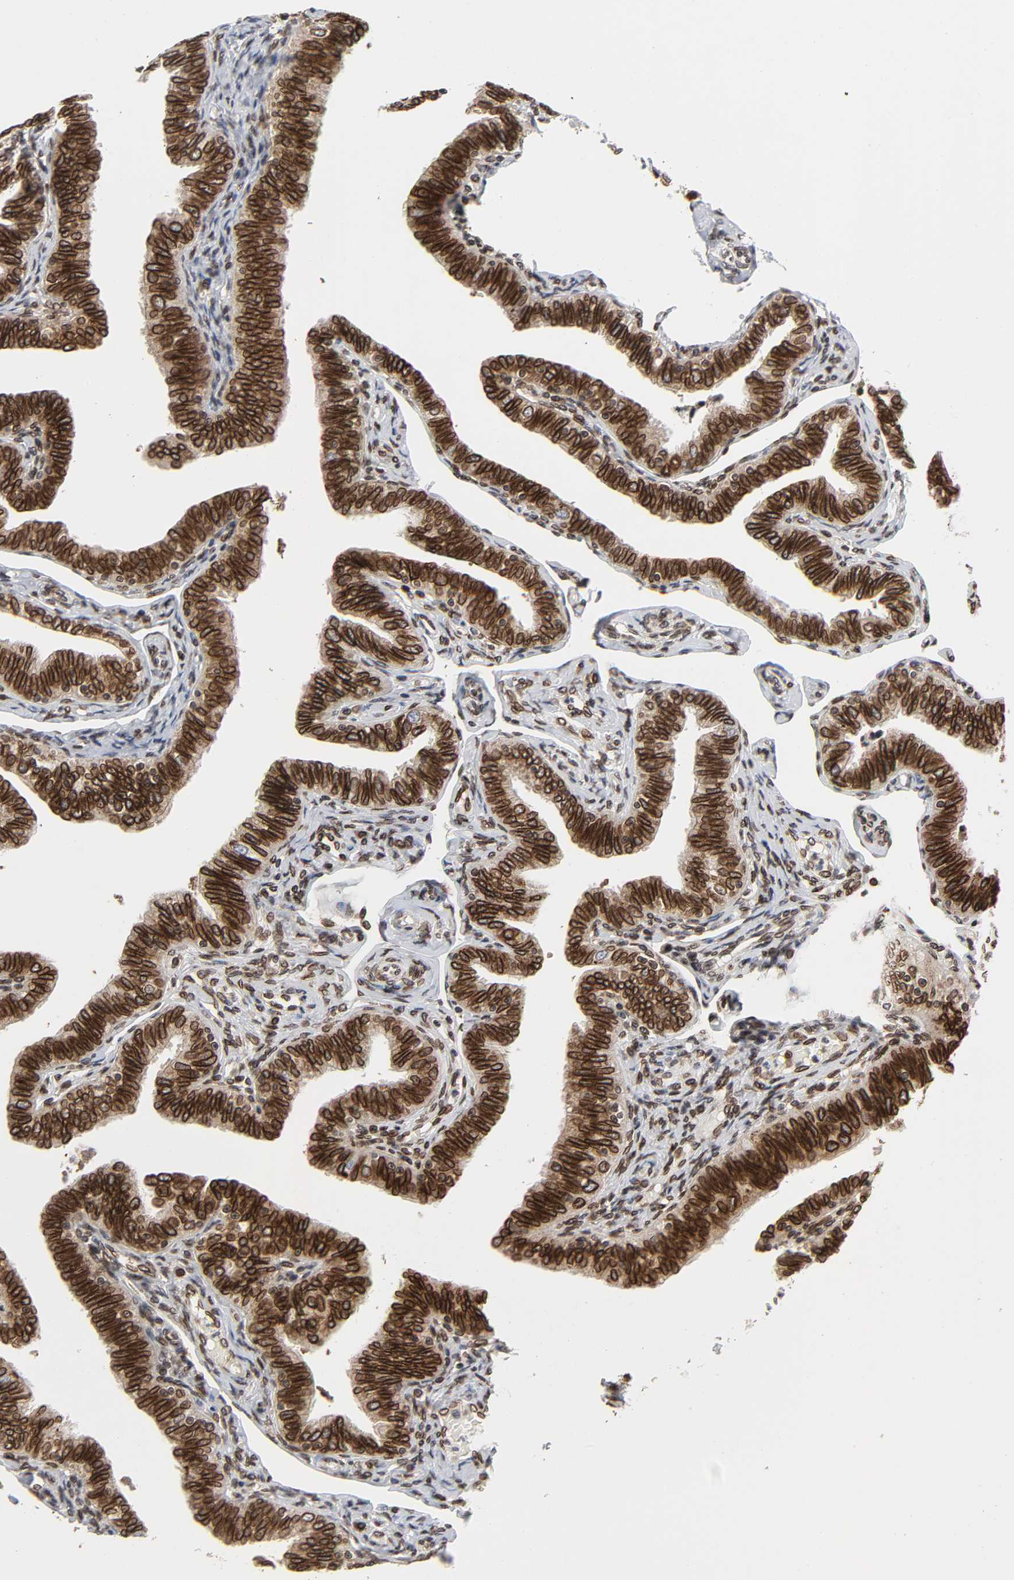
{"staining": {"intensity": "strong", "quantity": ">75%", "location": "cytoplasmic/membranous,nuclear"}, "tissue": "fallopian tube", "cell_type": "Glandular cells", "image_type": "normal", "snomed": [{"axis": "morphology", "description": "Normal tissue, NOS"}, {"axis": "topography", "description": "Fallopian tube"}, {"axis": "topography", "description": "Ovary"}], "caption": "High-magnification brightfield microscopy of normal fallopian tube stained with DAB (3,3'-diaminobenzidine) (brown) and counterstained with hematoxylin (blue). glandular cells exhibit strong cytoplasmic/membranous,nuclear positivity is present in about>75% of cells. Immunohistochemistry stains the protein of interest in brown and the nuclei are stained blue.", "gene": "RANGAP1", "patient": {"sex": "female", "age": 69}}